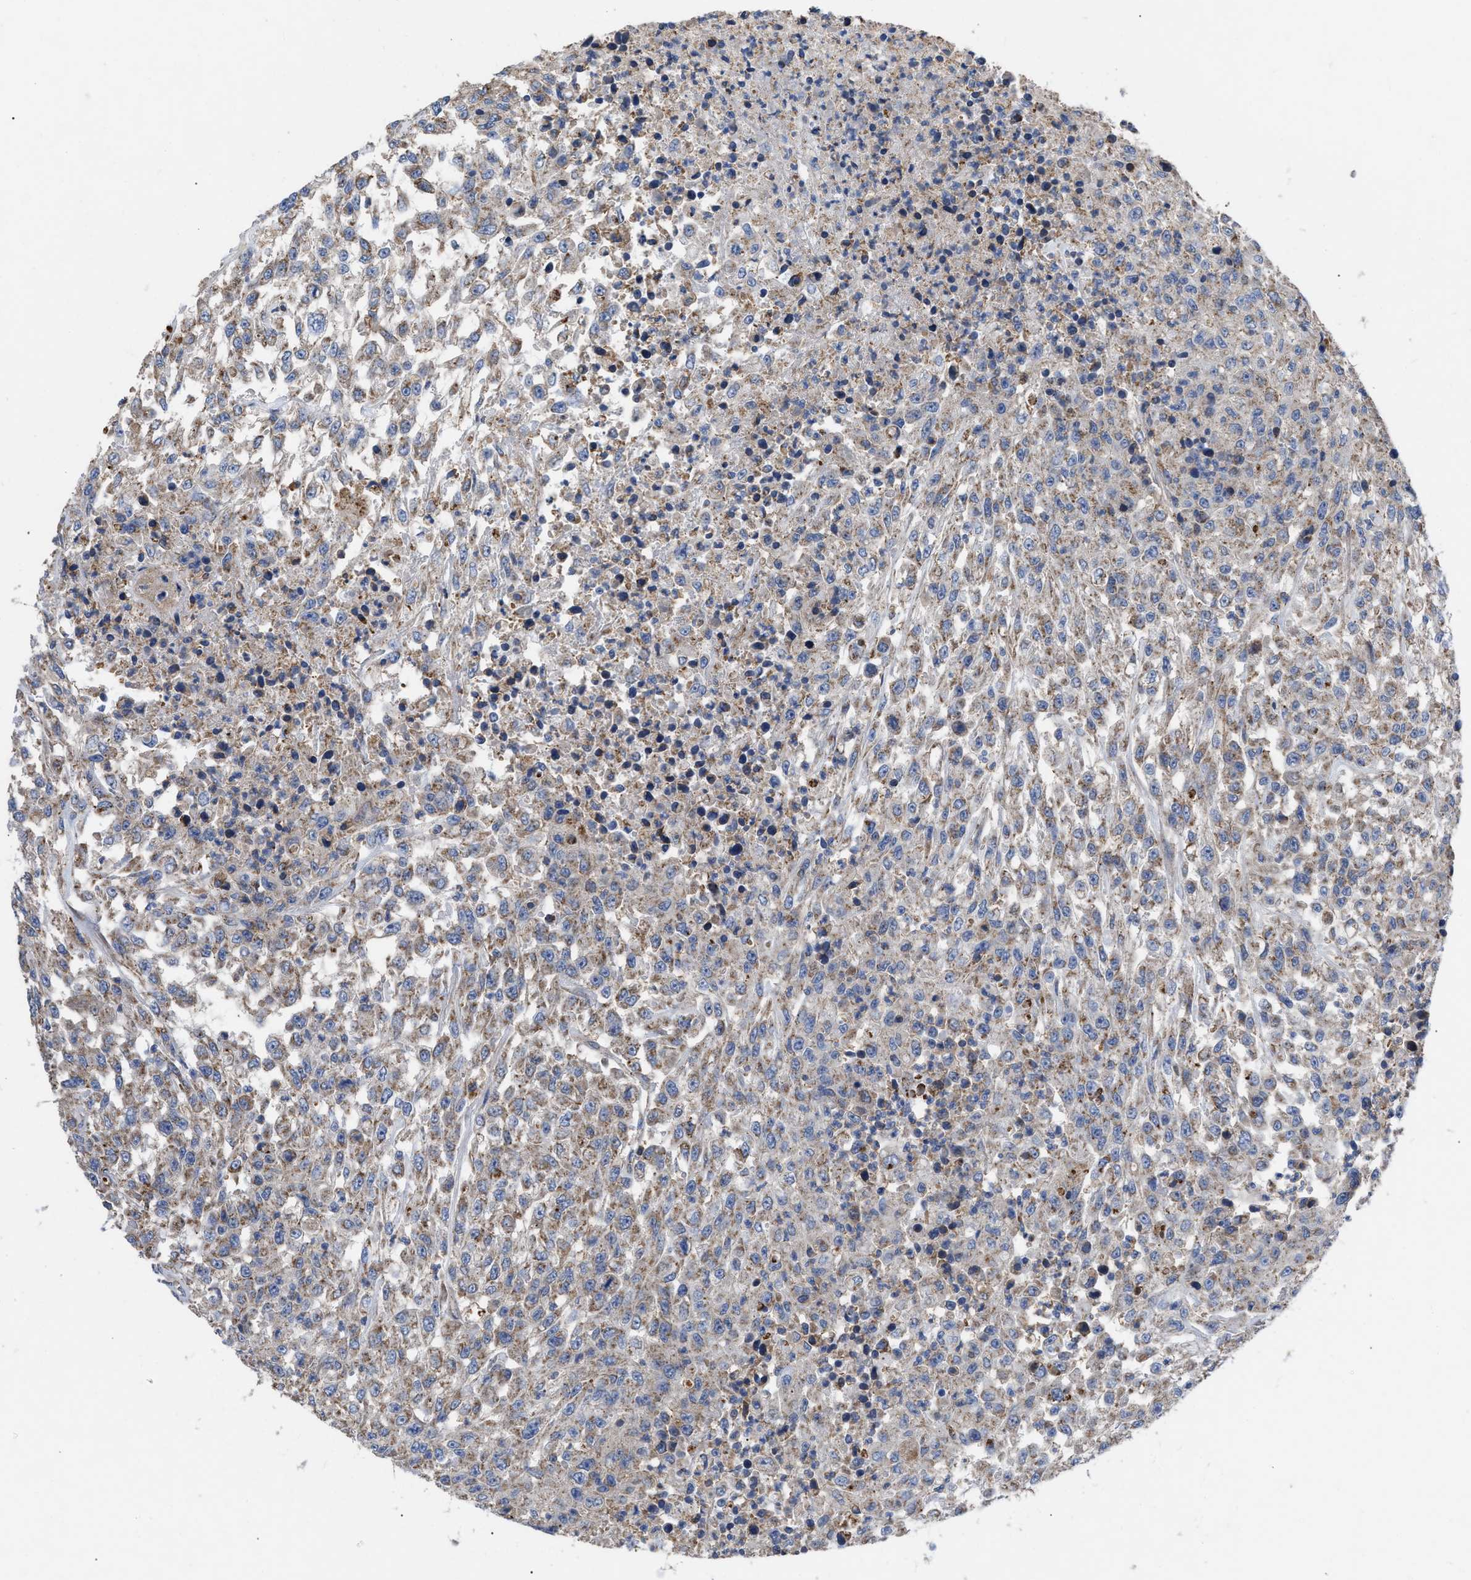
{"staining": {"intensity": "weak", "quantity": ">75%", "location": "cytoplasmic/membranous"}, "tissue": "urothelial cancer", "cell_type": "Tumor cells", "image_type": "cancer", "snomed": [{"axis": "morphology", "description": "Urothelial carcinoma, High grade"}, {"axis": "topography", "description": "Urinary bladder"}], "caption": "Protein staining exhibits weak cytoplasmic/membranous positivity in about >75% of tumor cells in urothelial carcinoma (high-grade). (Brightfield microscopy of DAB IHC at high magnification).", "gene": "FAM171A2", "patient": {"sex": "male", "age": 46}}